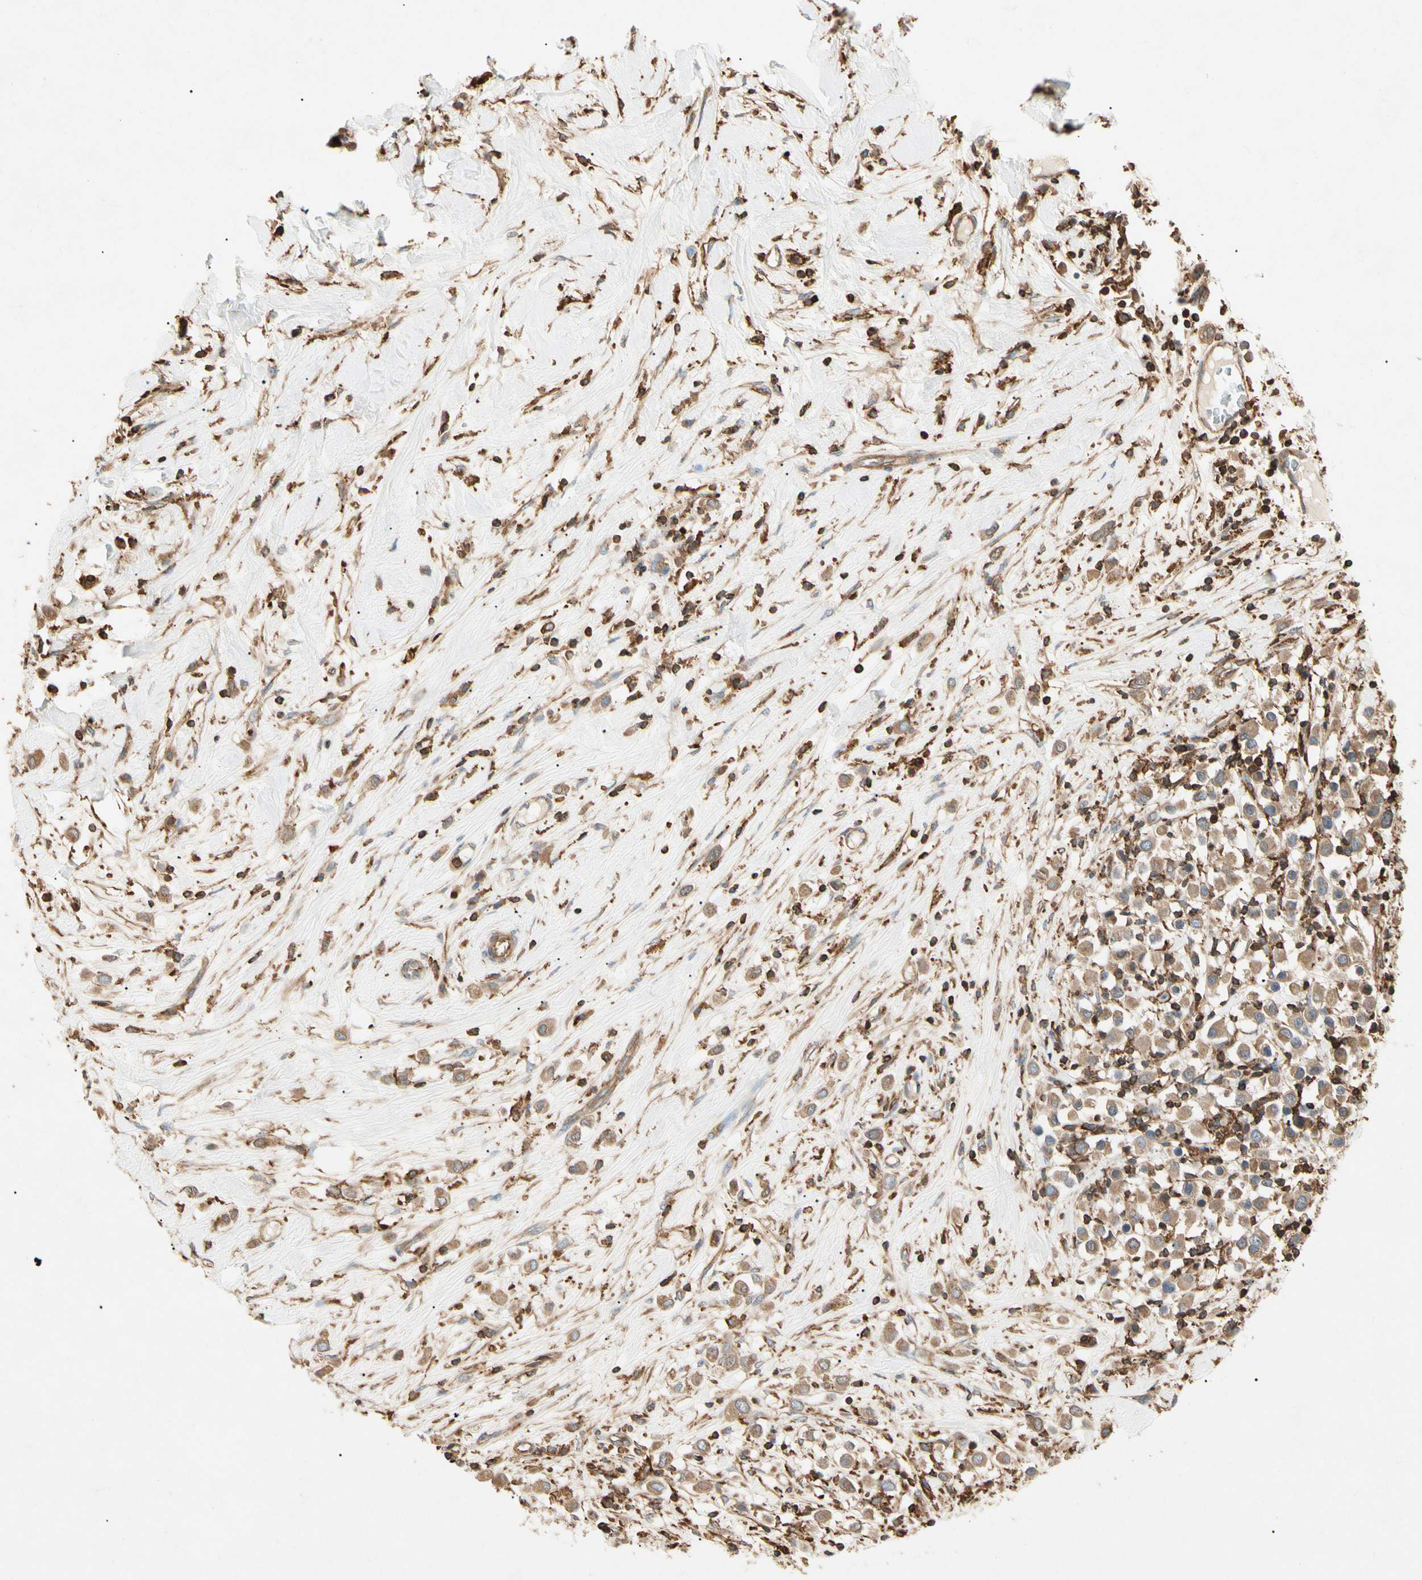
{"staining": {"intensity": "moderate", "quantity": ">75%", "location": "cytoplasmic/membranous"}, "tissue": "breast cancer", "cell_type": "Tumor cells", "image_type": "cancer", "snomed": [{"axis": "morphology", "description": "Duct carcinoma"}, {"axis": "topography", "description": "Breast"}], "caption": "Immunohistochemistry (IHC) of human breast cancer shows medium levels of moderate cytoplasmic/membranous positivity in about >75% of tumor cells. The protein is stained brown, and the nuclei are stained in blue (DAB (3,3'-diaminobenzidine) IHC with brightfield microscopy, high magnification).", "gene": "ARPC2", "patient": {"sex": "female", "age": 61}}